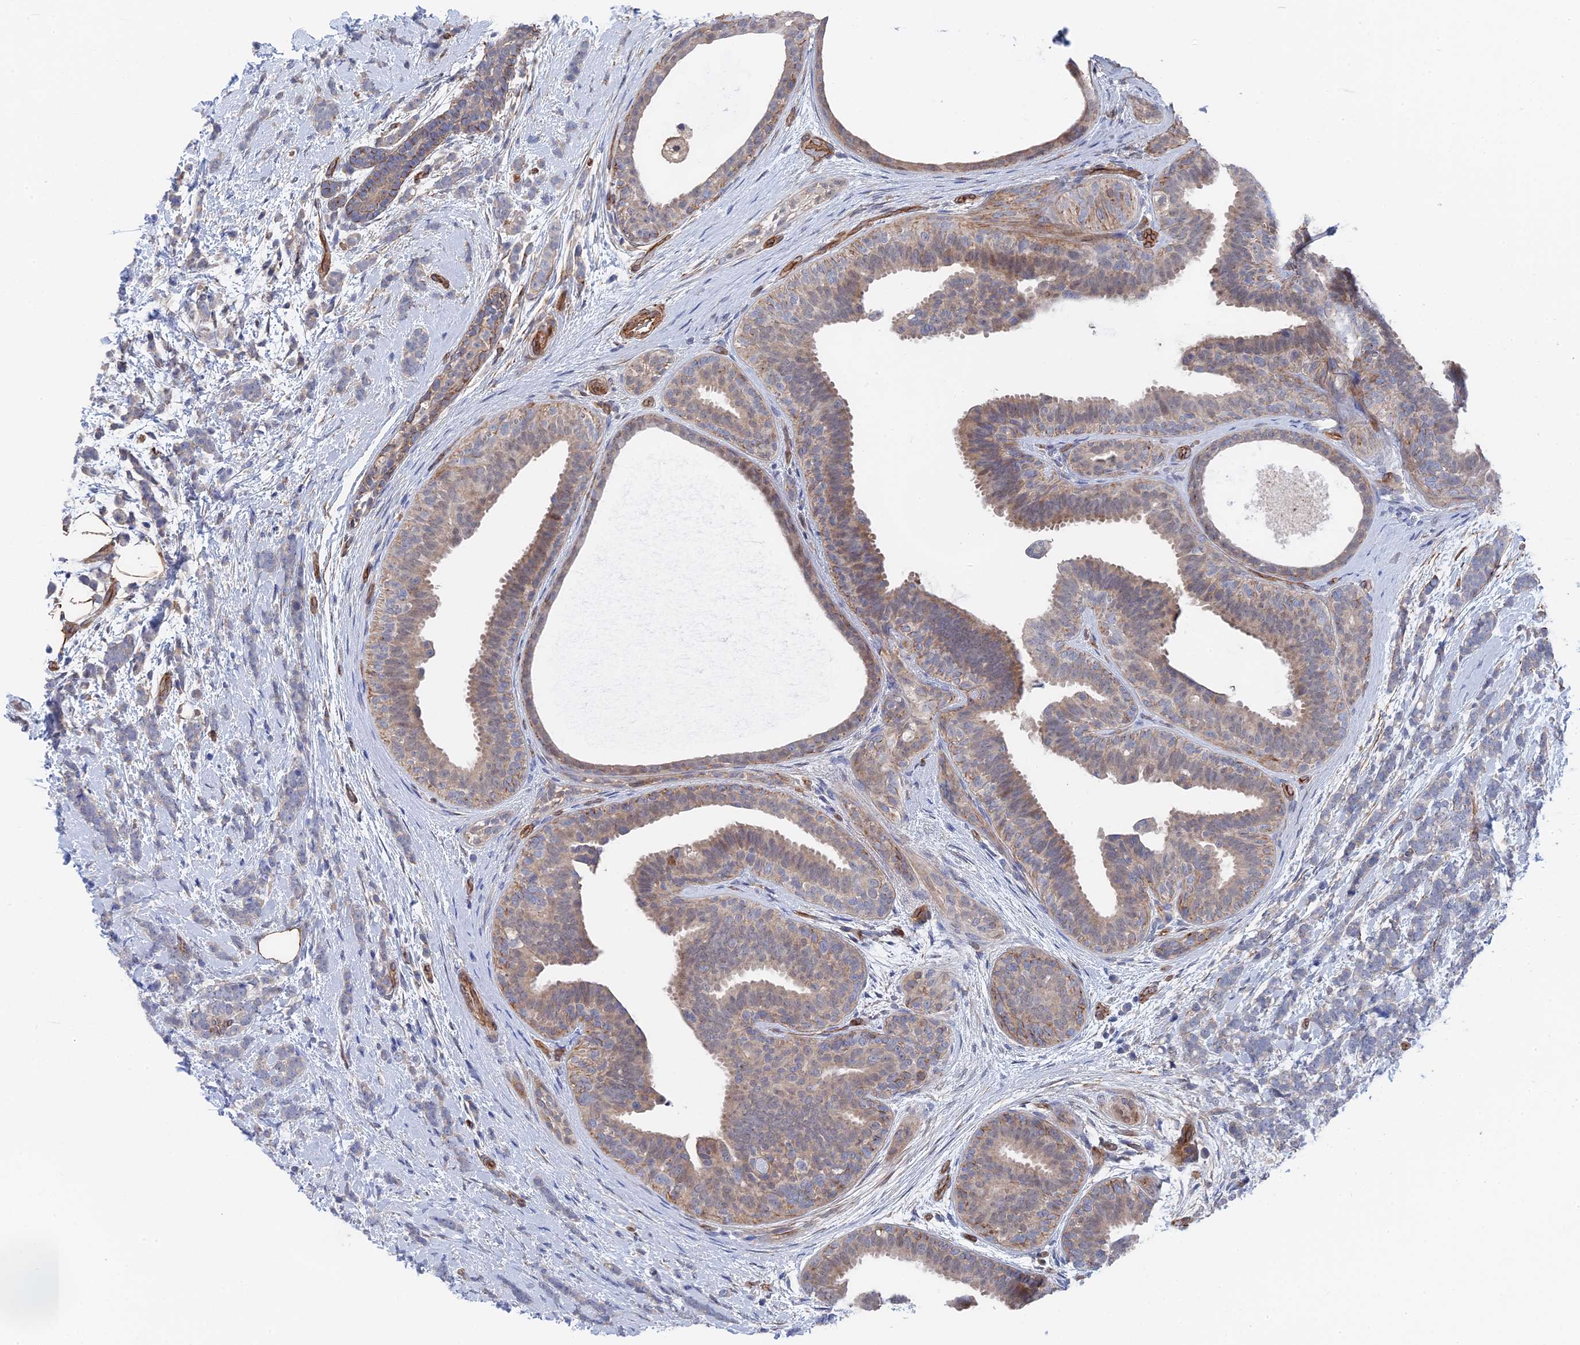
{"staining": {"intensity": "negative", "quantity": "none", "location": "none"}, "tissue": "breast cancer", "cell_type": "Tumor cells", "image_type": "cancer", "snomed": [{"axis": "morphology", "description": "Lobular carcinoma"}, {"axis": "topography", "description": "Breast"}], "caption": "Immunohistochemistry photomicrograph of human lobular carcinoma (breast) stained for a protein (brown), which shows no positivity in tumor cells.", "gene": "MTHFSD", "patient": {"sex": "female", "age": 58}}